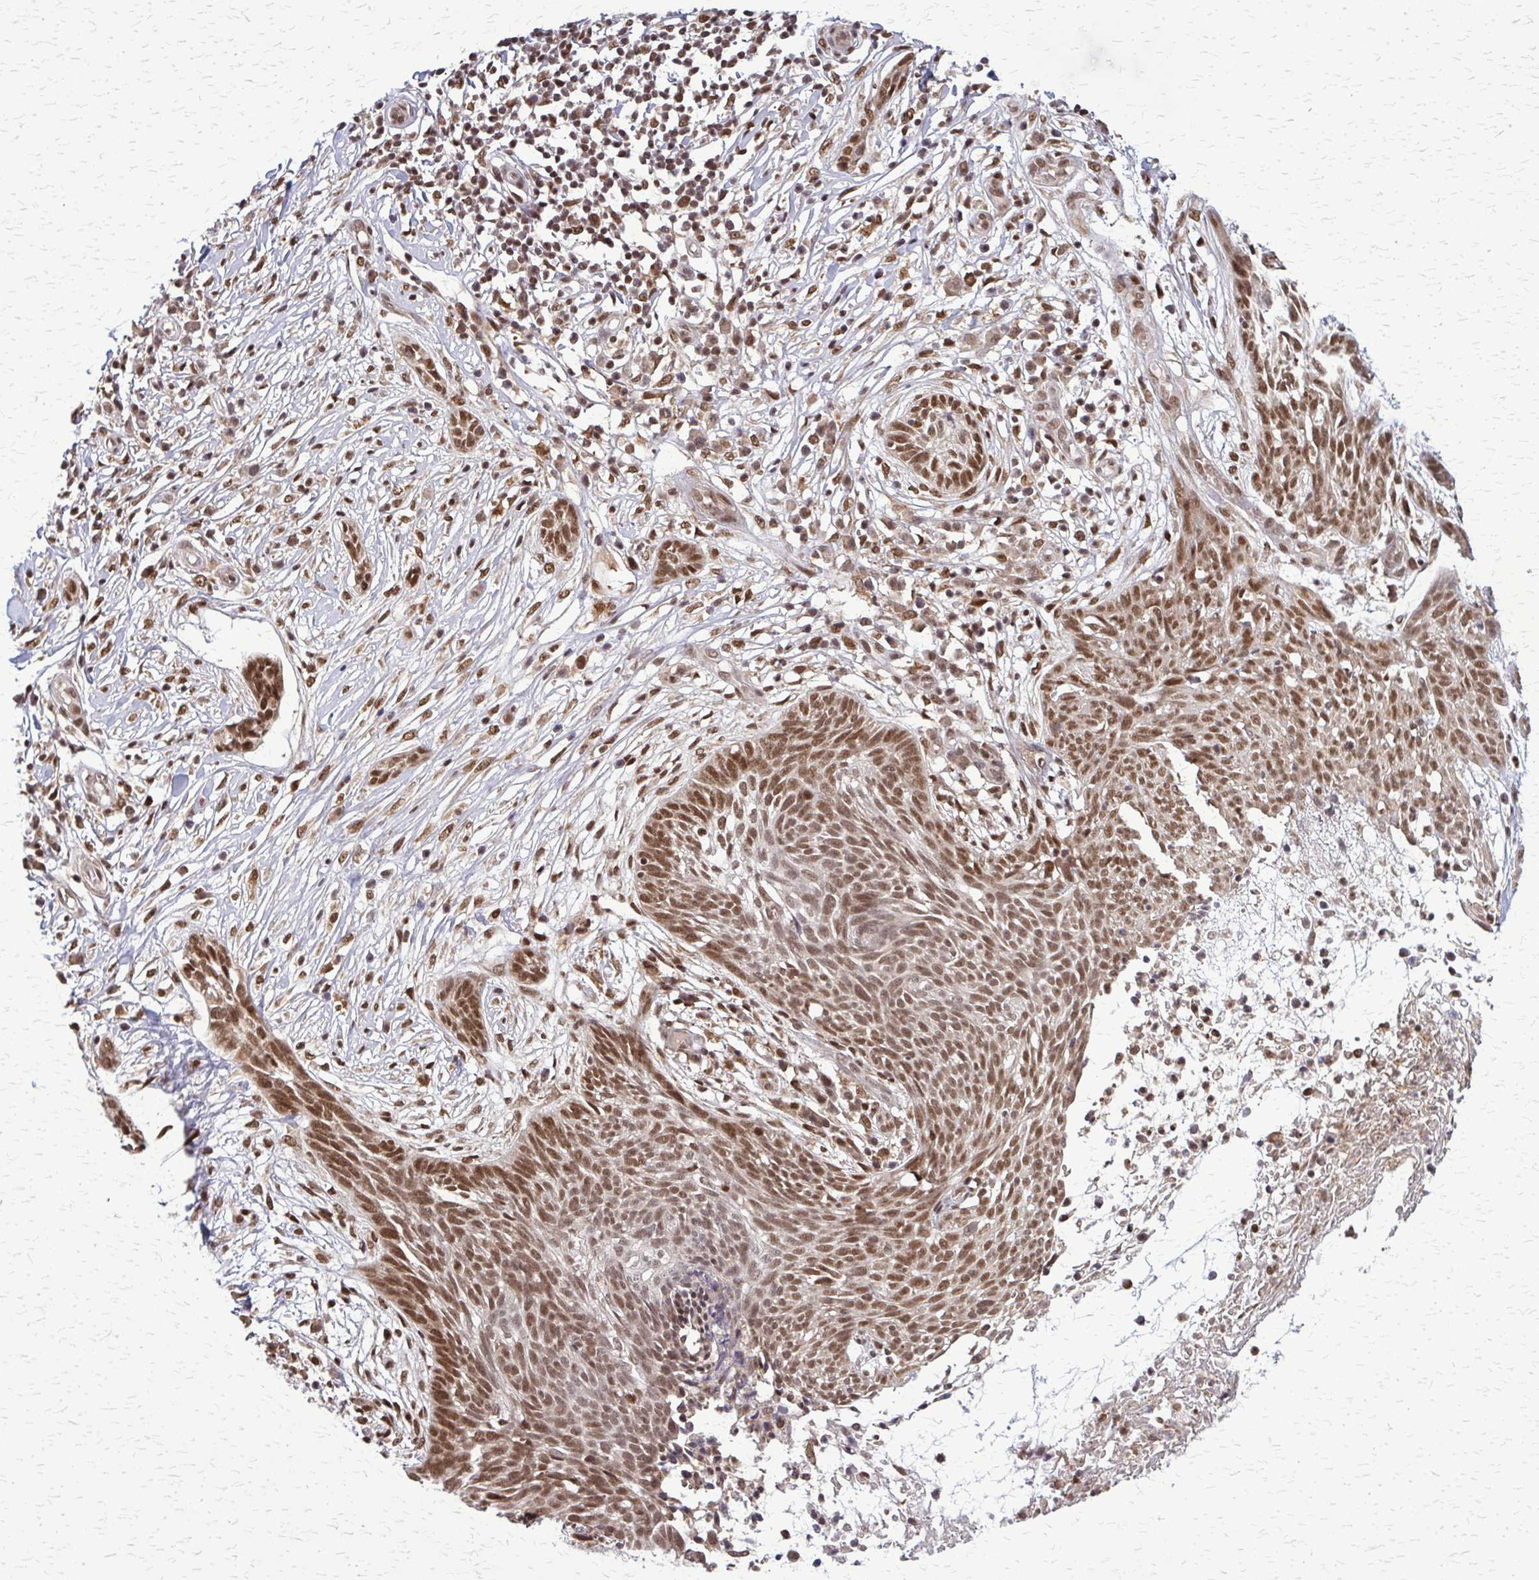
{"staining": {"intensity": "moderate", "quantity": ">75%", "location": "nuclear"}, "tissue": "skin cancer", "cell_type": "Tumor cells", "image_type": "cancer", "snomed": [{"axis": "morphology", "description": "Basal cell carcinoma"}, {"axis": "topography", "description": "Skin"}, {"axis": "topography", "description": "Skin, foot"}], "caption": "Protein staining of skin basal cell carcinoma tissue demonstrates moderate nuclear staining in approximately >75% of tumor cells. The protein of interest is shown in brown color, while the nuclei are stained blue.", "gene": "HDAC3", "patient": {"sex": "female", "age": 86}}